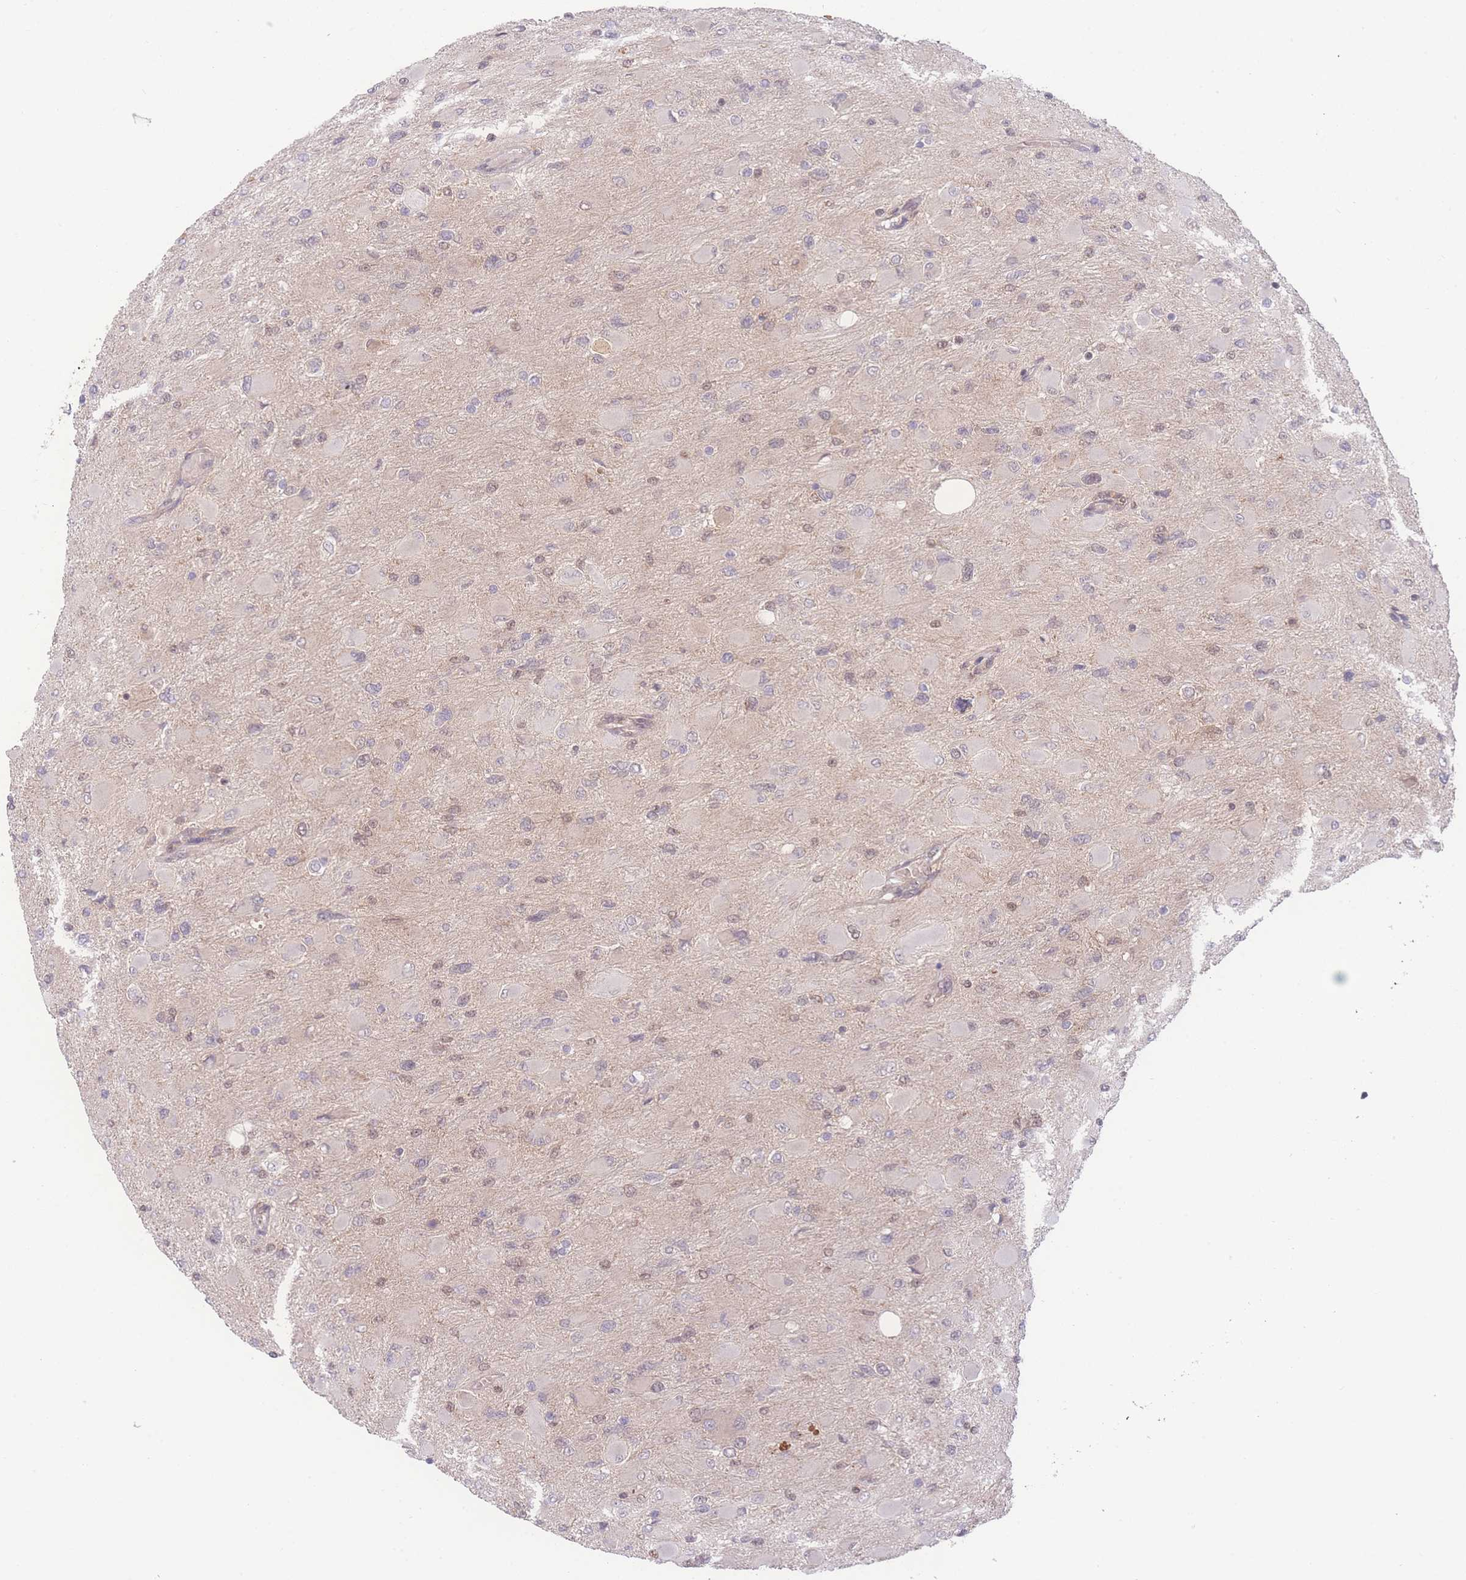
{"staining": {"intensity": "weak", "quantity": "<25%", "location": "nuclear"}, "tissue": "glioma", "cell_type": "Tumor cells", "image_type": "cancer", "snomed": [{"axis": "morphology", "description": "Glioma, malignant, High grade"}, {"axis": "topography", "description": "Cerebral cortex"}], "caption": "An immunohistochemistry photomicrograph of glioma is shown. There is no staining in tumor cells of glioma. (Brightfield microscopy of DAB immunohistochemistry (IHC) at high magnification).", "gene": "RAVER1", "patient": {"sex": "female", "age": 36}}